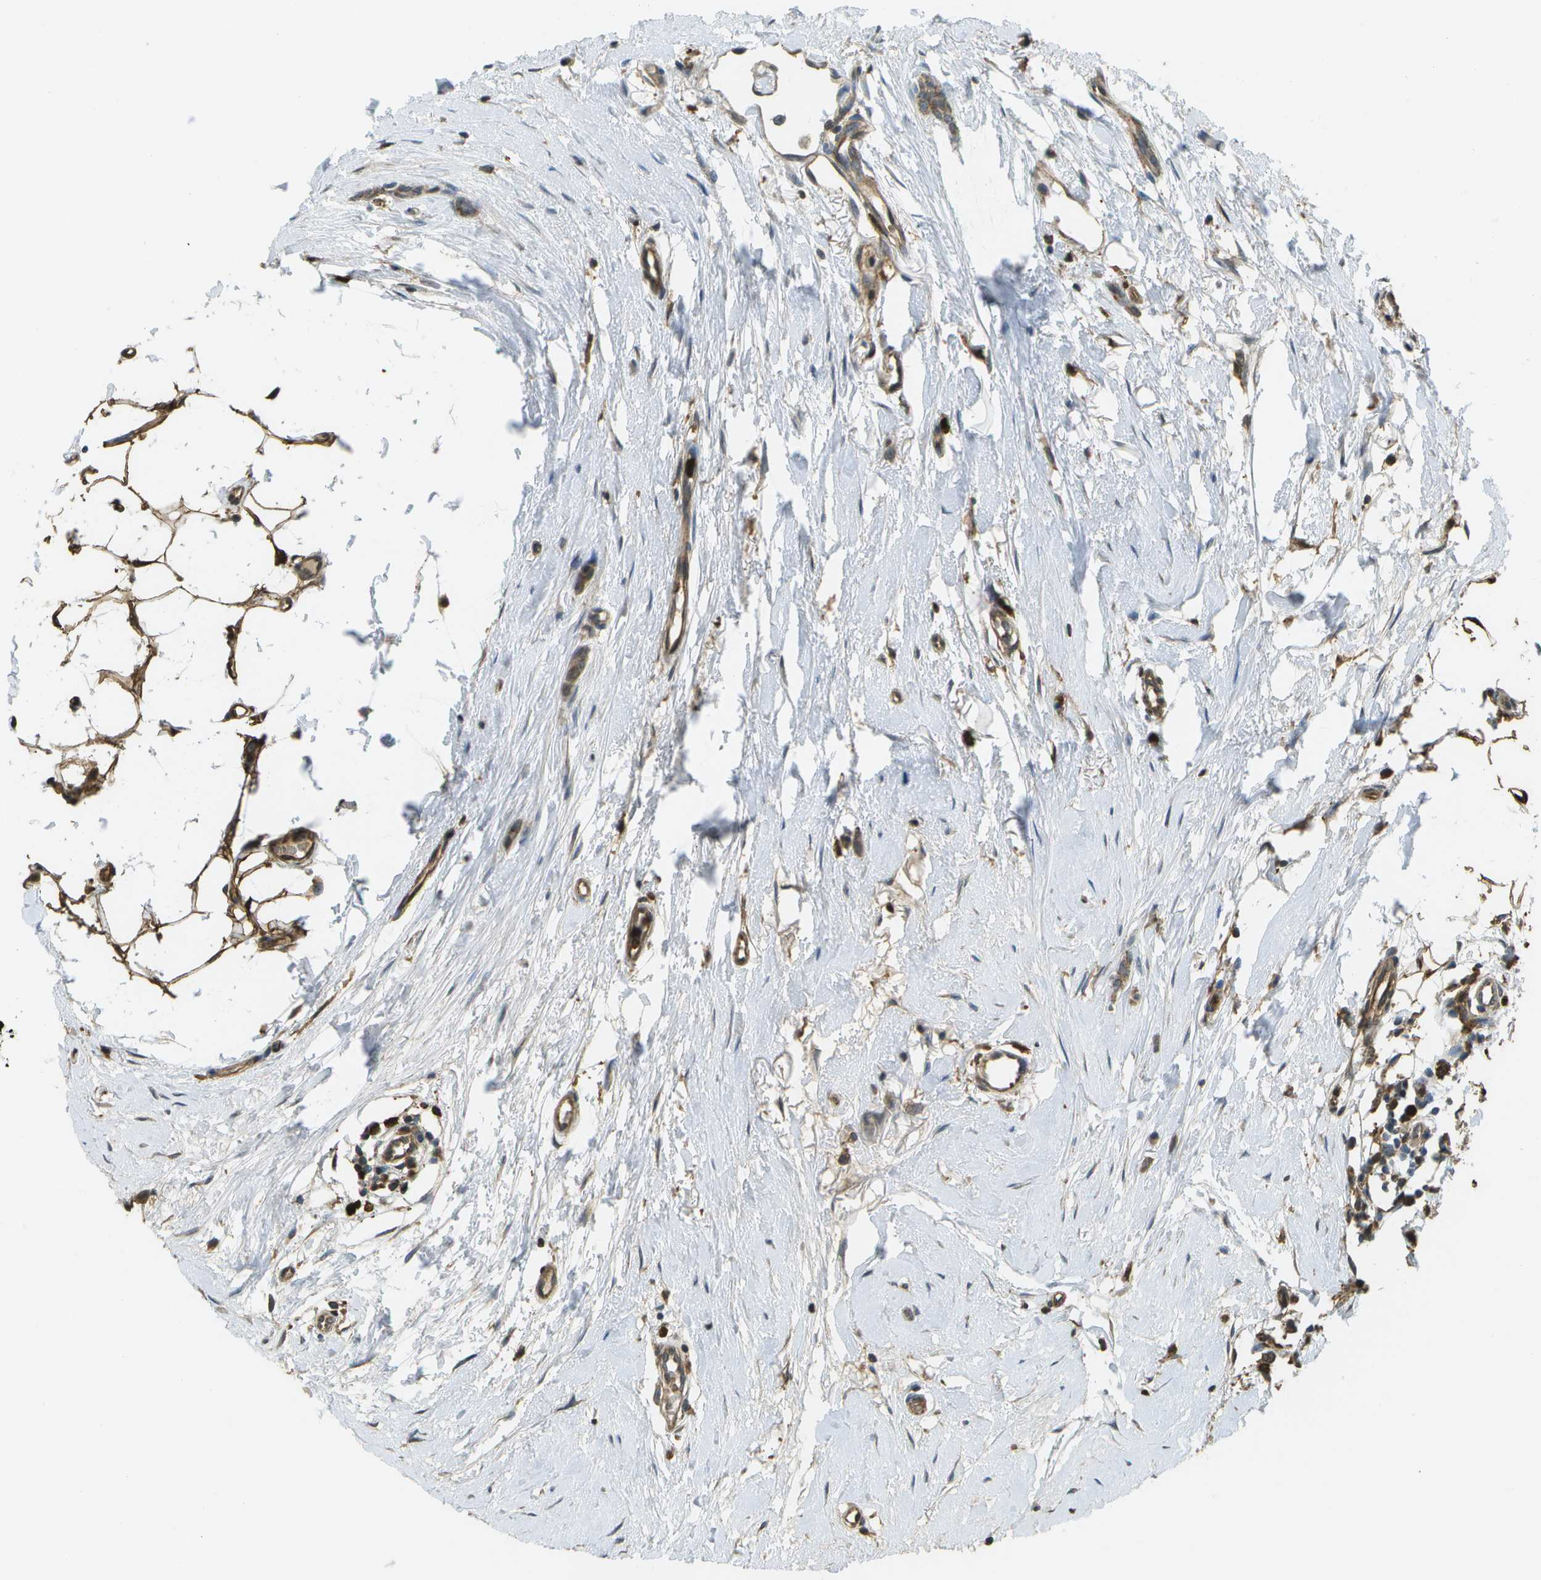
{"staining": {"intensity": "weak", "quantity": ">75%", "location": "cytoplasmic/membranous"}, "tissue": "breast cancer", "cell_type": "Tumor cells", "image_type": "cancer", "snomed": [{"axis": "morphology", "description": "Lobular carcinoma"}, {"axis": "topography", "description": "Skin"}, {"axis": "topography", "description": "Breast"}], "caption": "Immunohistochemistry image of neoplastic tissue: human breast lobular carcinoma stained using immunohistochemistry (IHC) displays low levels of weak protein expression localized specifically in the cytoplasmic/membranous of tumor cells, appearing as a cytoplasmic/membranous brown color.", "gene": "CACHD1", "patient": {"sex": "female", "age": 46}}